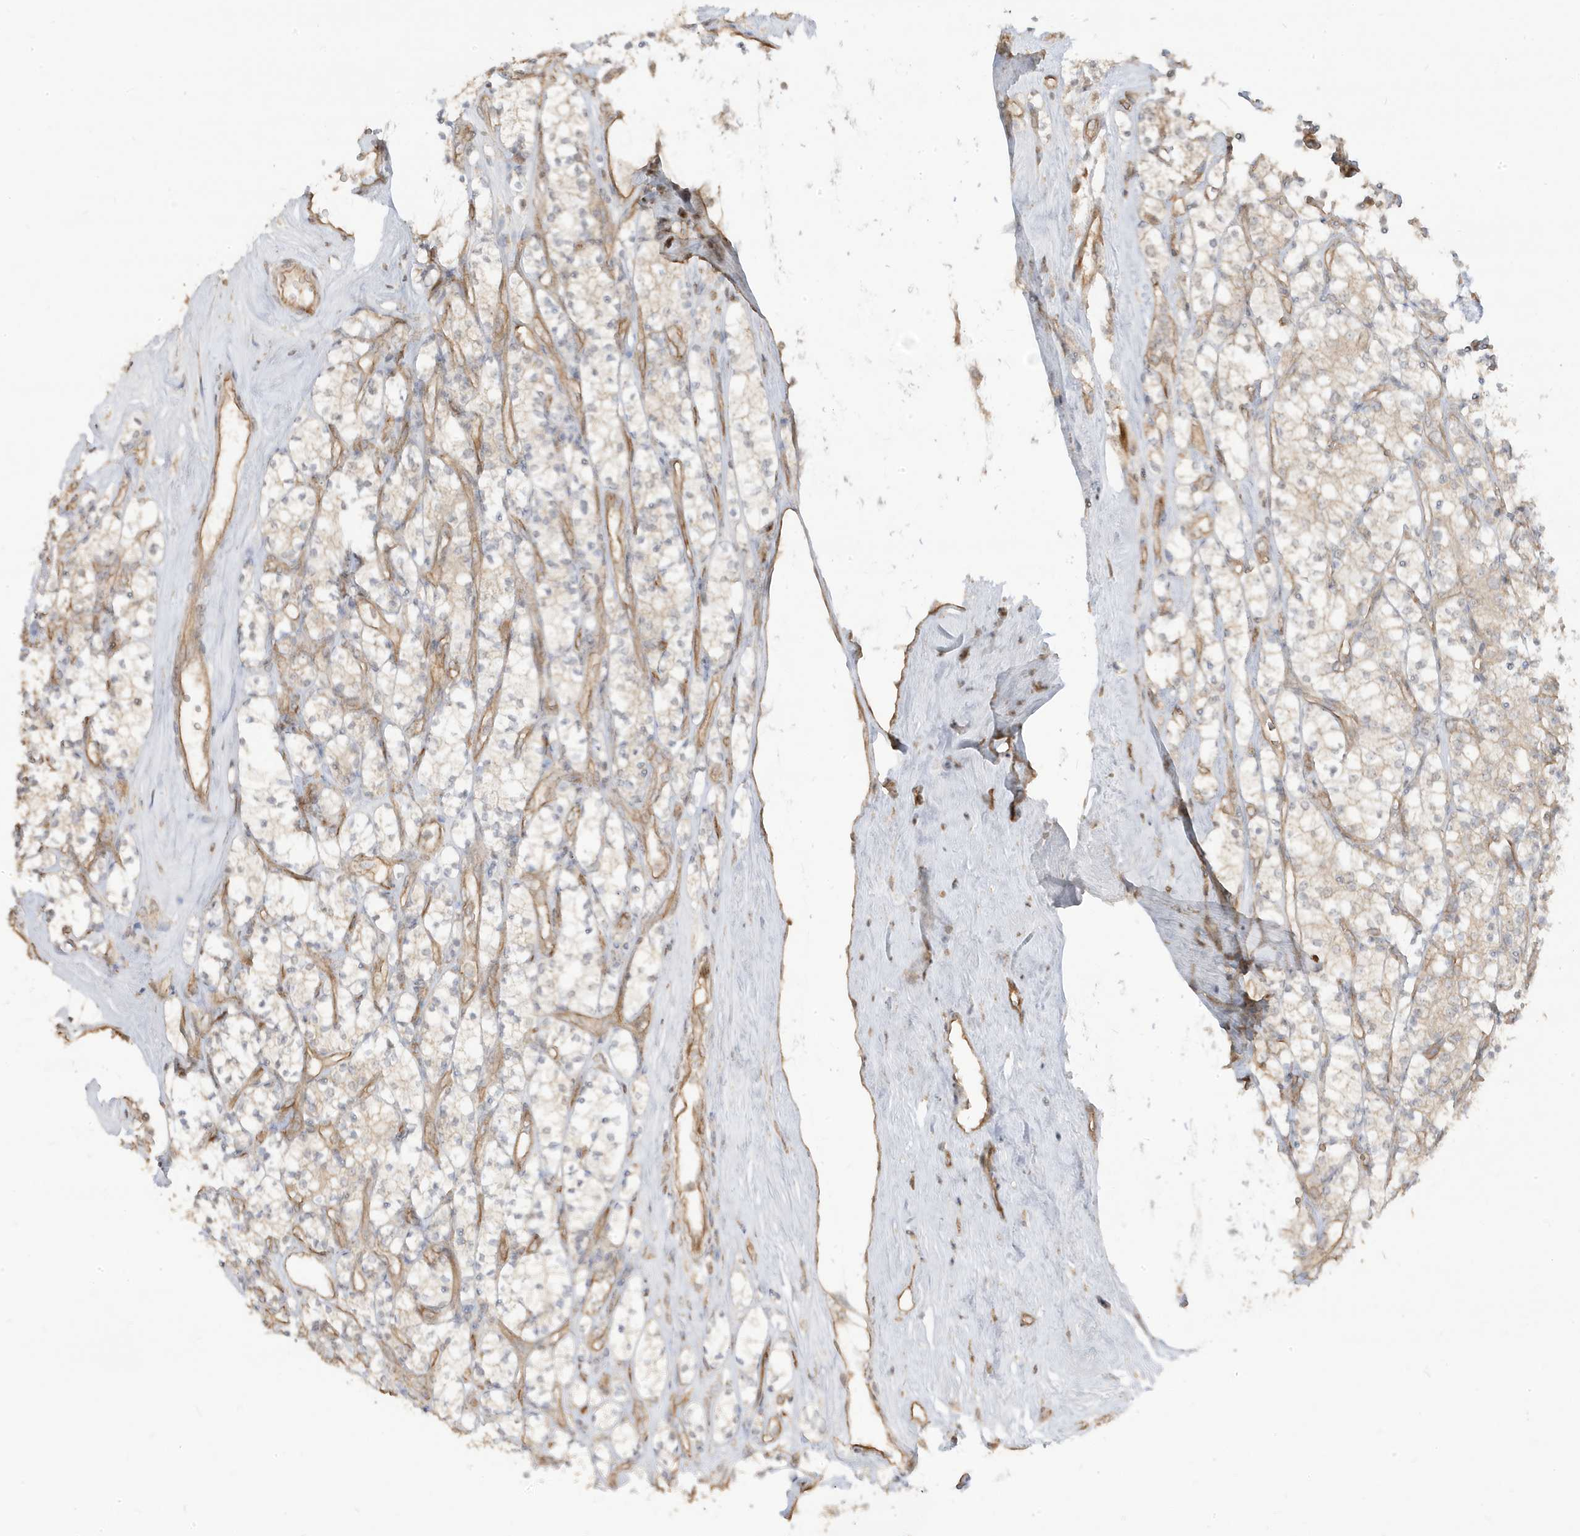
{"staining": {"intensity": "negative", "quantity": "none", "location": "none"}, "tissue": "renal cancer", "cell_type": "Tumor cells", "image_type": "cancer", "snomed": [{"axis": "morphology", "description": "Adenocarcinoma, NOS"}, {"axis": "topography", "description": "Kidney"}], "caption": "Immunohistochemistry (IHC) image of renal cancer stained for a protein (brown), which shows no positivity in tumor cells.", "gene": "DNAJC12", "patient": {"sex": "male", "age": 77}}